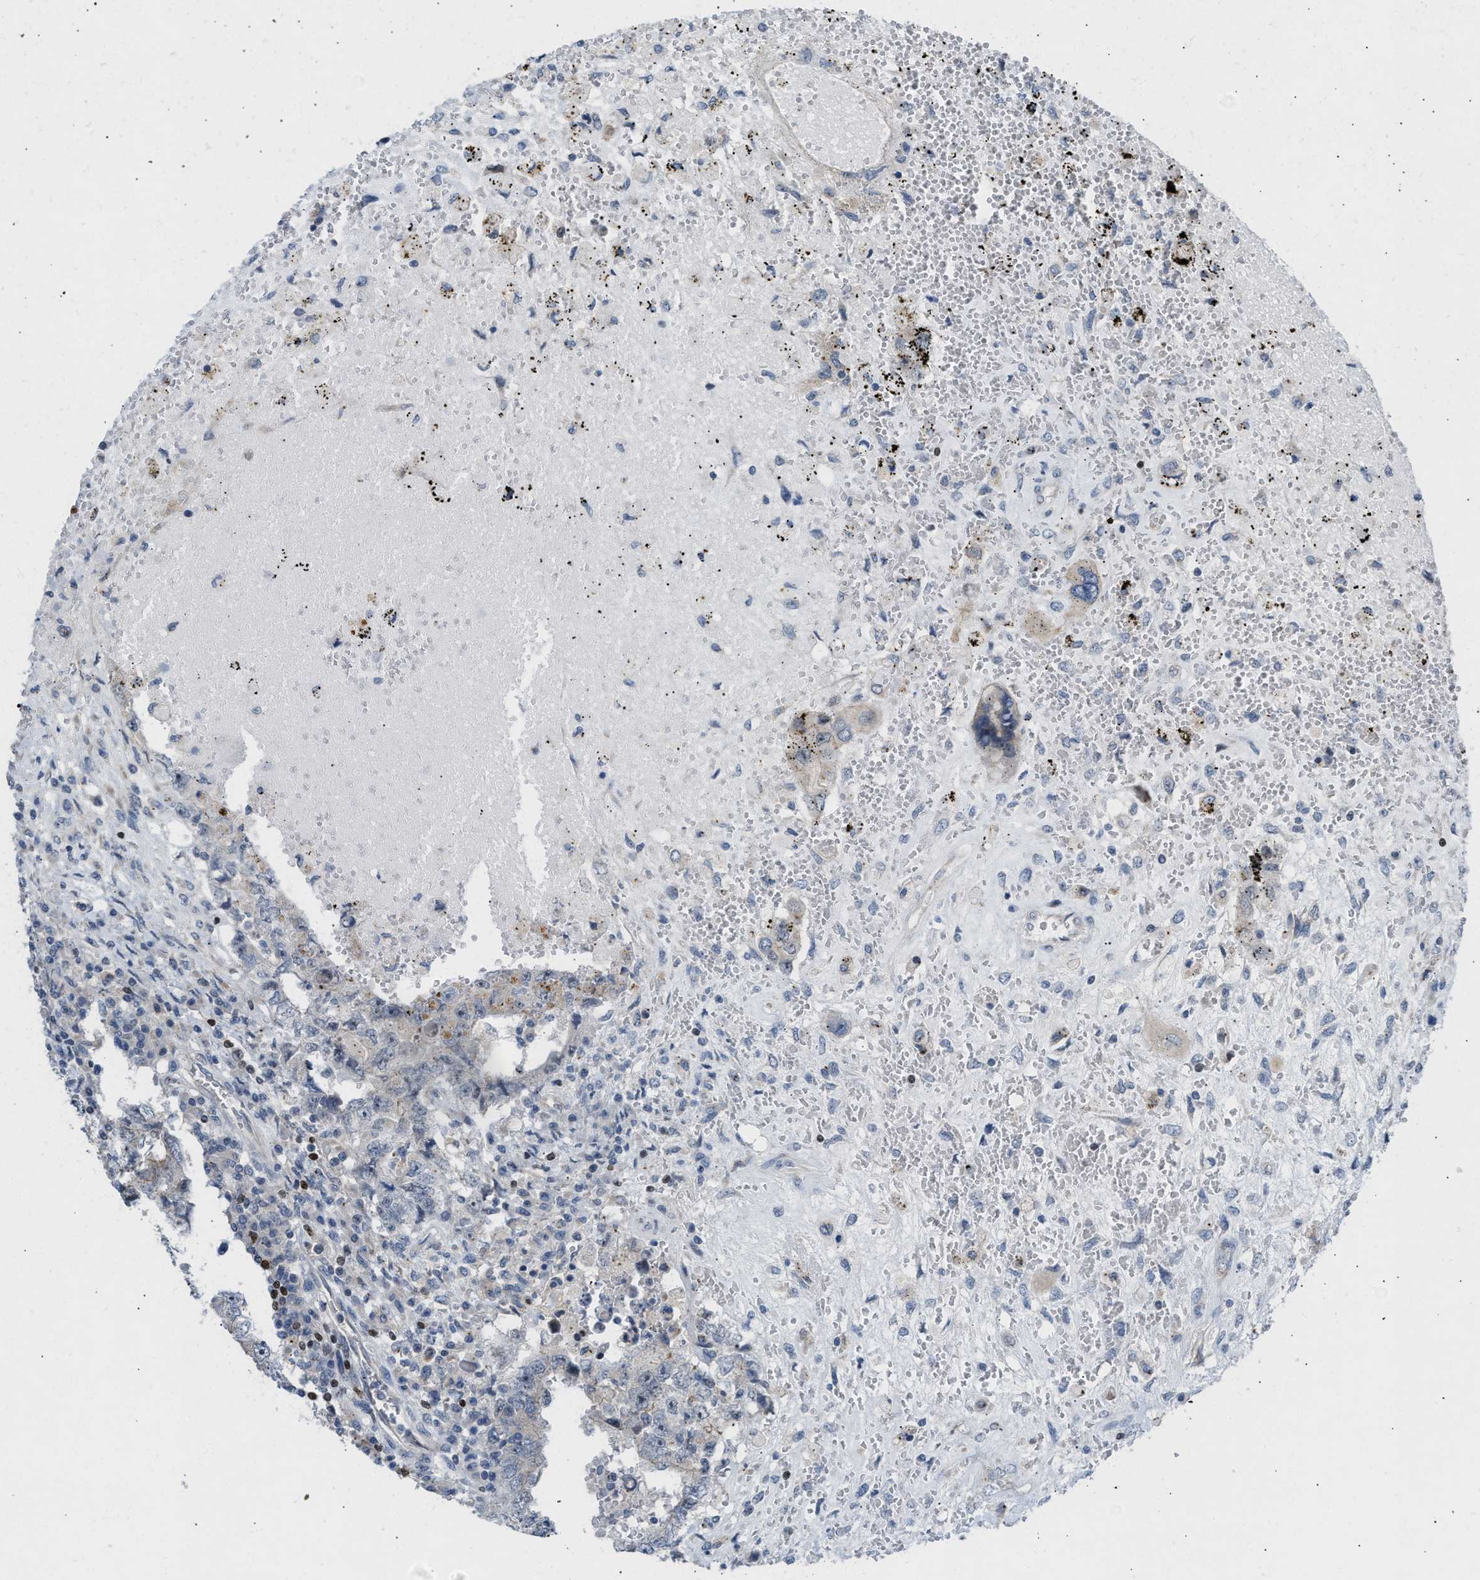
{"staining": {"intensity": "negative", "quantity": "none", "location": "none"}, "tissue": "testis cancer", "cell_type": "Tumor cells", "image_type": "cancer", "snomed": [{"axis": "morphology", "description": "Carcinoma, Embryonal, NOS"}, {"axis": "topography", "description": "Testis"}], "caption": "Immunohistochemical staining of embryonal carcinoma (testis) displays no significant expression in tumor cells. (Stains: DAB IHC with hematoxylin counter stain, Microscopy: brightfield microscopy at high magnification).", "gene": "NPS", "patient": {"sex": "male", "age": 26}}